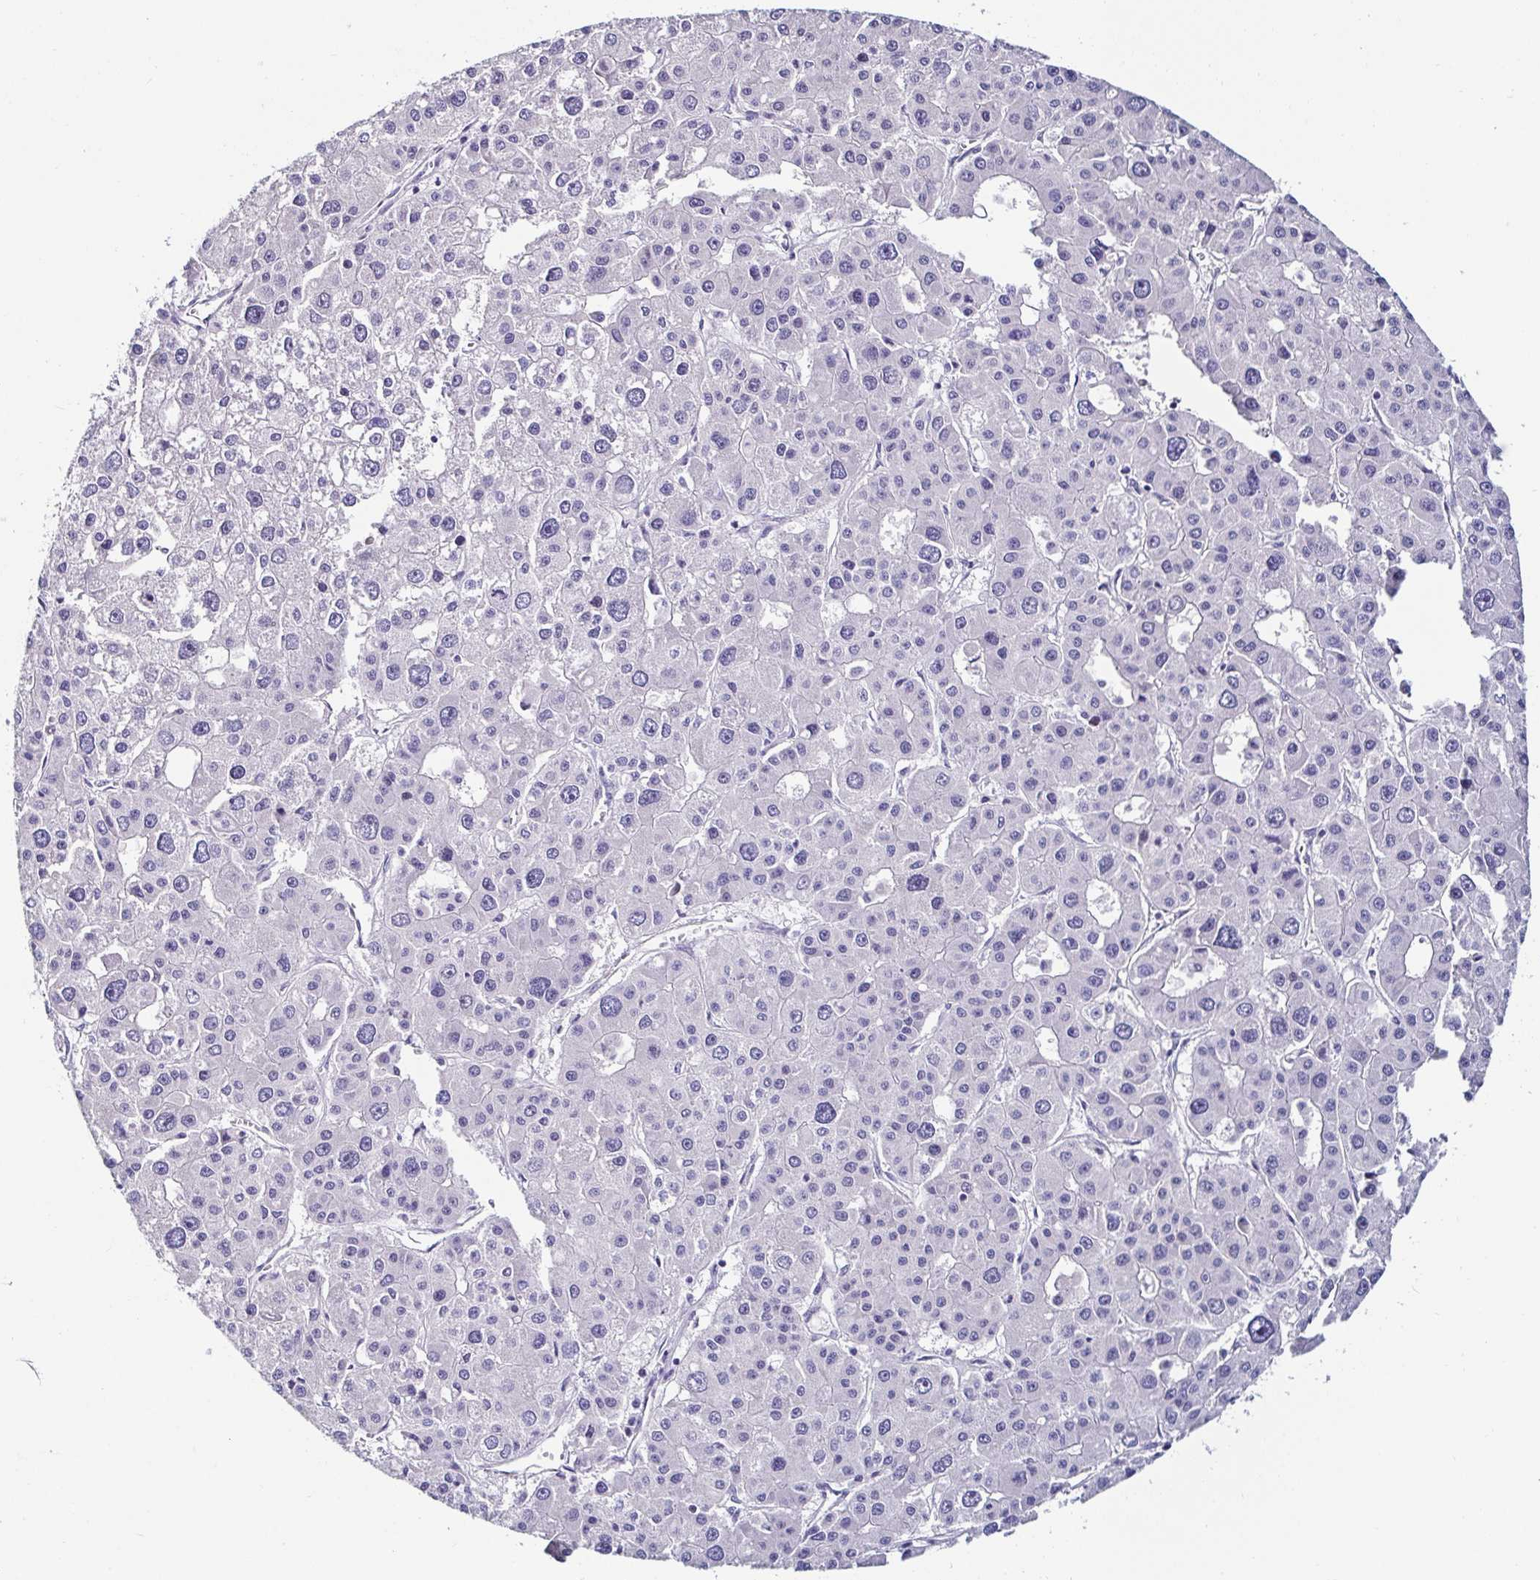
{"staining": {"intensity": "negative", "quantity": "none", "location": "none"}, "tissue": "liver cancer", "cell_type": "Tumor cells", "image_type": "cancer", "snomed": [{"axis": "morphology", "description": "Carcinoma, Hepatocellular, NOS"}, {"axis": "topography", "description": "Liver"}], "caption": "Immunohistochemical staining of liver cancer exhibits no significant staining in tumor cells.", "gene": "C4orf17", "patient": {"sex": "male", "age": 73}}